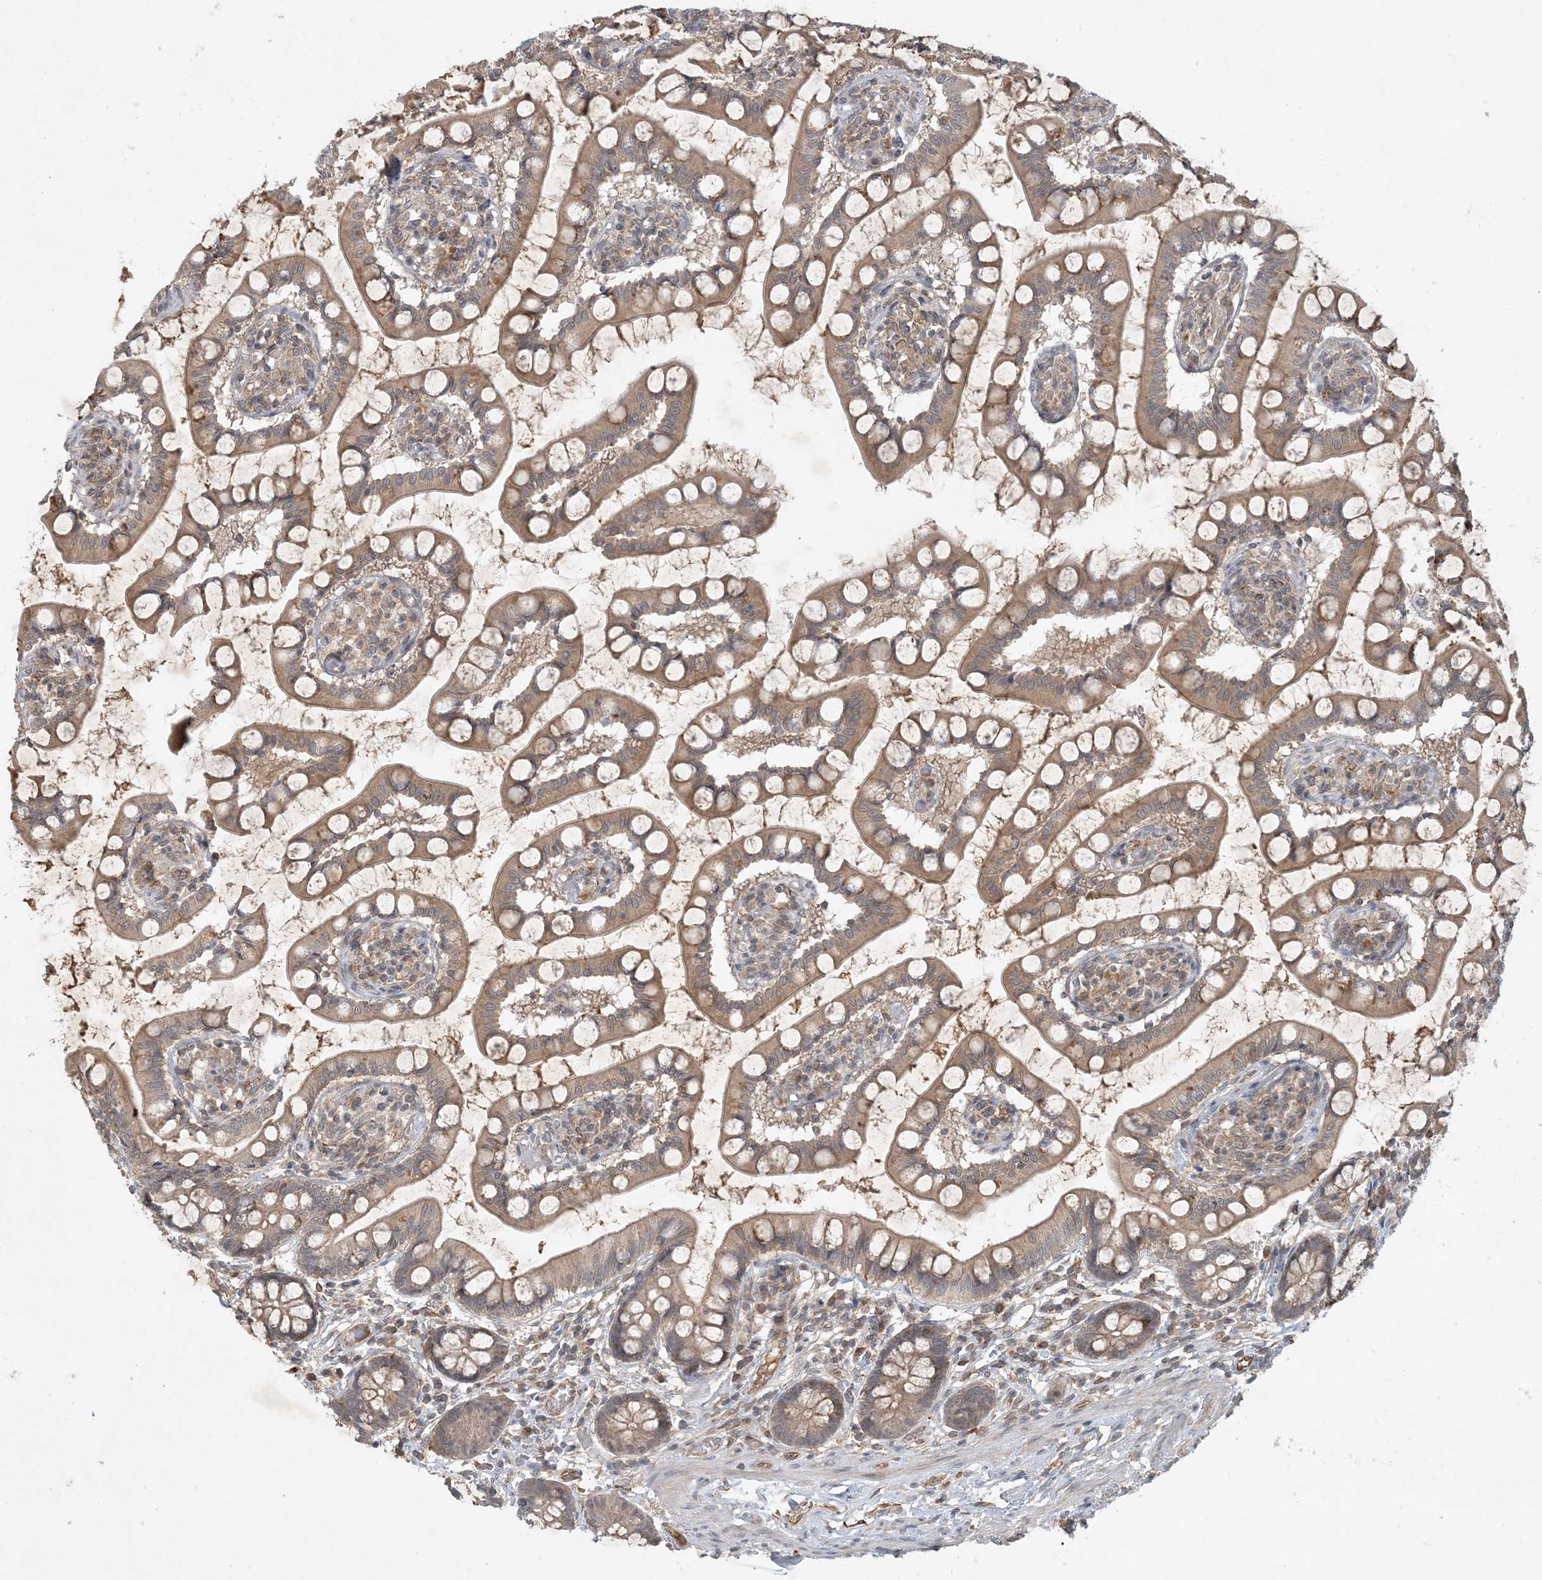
{"staining": {"intensity": "moderate", "quantity": ">75%", "location": "cytoplasmic/membranous"}, "tissue": "small intestine", "cell_type": "Glandular cells", "image_type": "normal", "snomed": [{"axis": "morphology", "description": "Normal tissue, NOS"}, {"axis": "topography", "description": "Small intestine"}], "caption": "Glandular cells exhibit moderate cytoplasmic/membranous positivity in about >75% of cells in benign small intestine.", "gene": "ZCCHC4", "patient": {"sex": "male", "age": 52}}